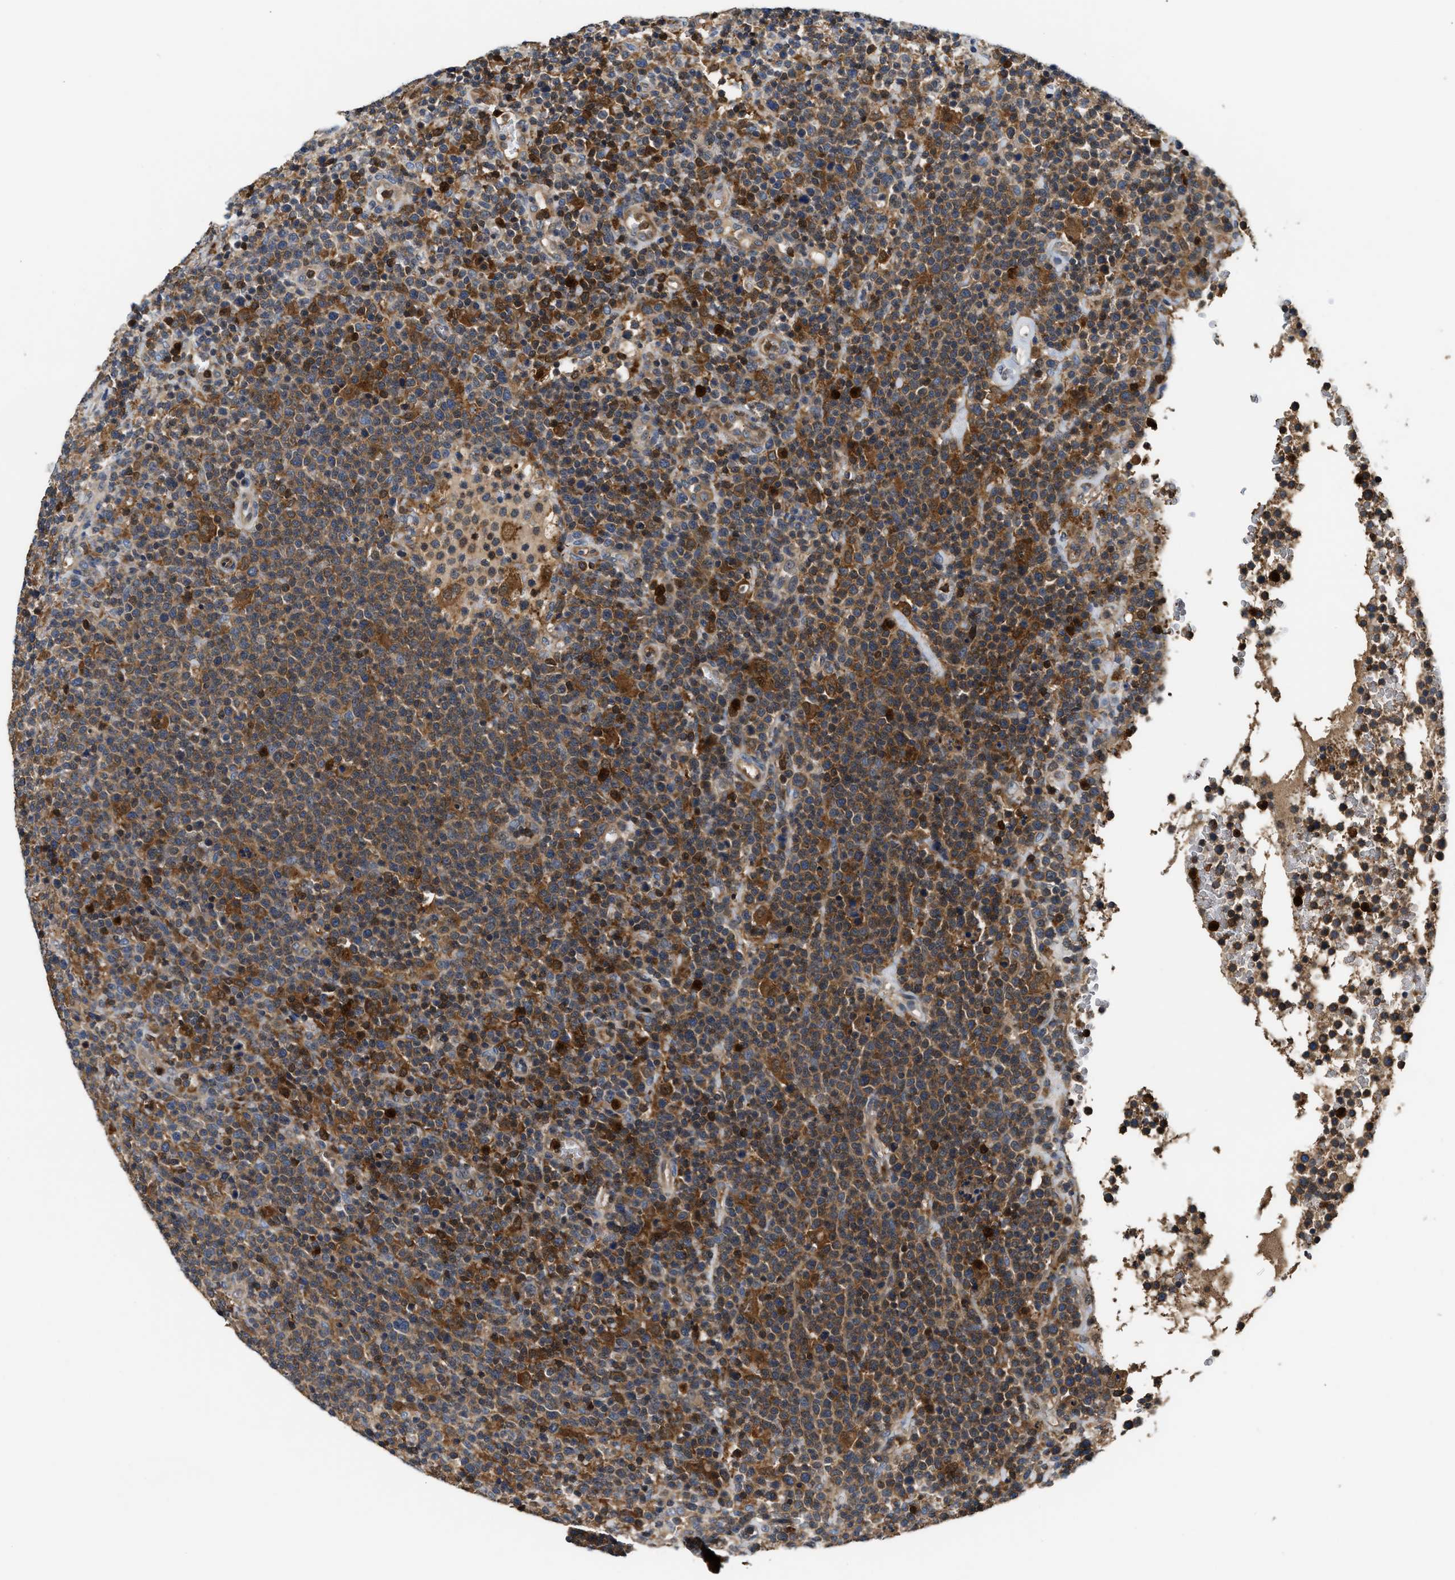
{"staining": {"intensity": "moderate", "quantity": ">75%", "location": "cytoplasmic/membranous"}, "tissue": "lymphoma", "cell_type": "Tumor cells", "image_type": "cancer", "snomed": [{"axis": "morphology", "description": "Malignant lymphoma, non-Hodgkin's type, High grade"}, {"axis": "topography", "description": "Lymph node"}], "caption": "Protein staining by IHC displays moderate cytoplasmic/membranous staining in about >75% of tumor cells in high-grade malignant lymphoma, non-Hodgkin's type.", "gene": "OSTF1", "patient": {"sex": "male", "age": 61}}